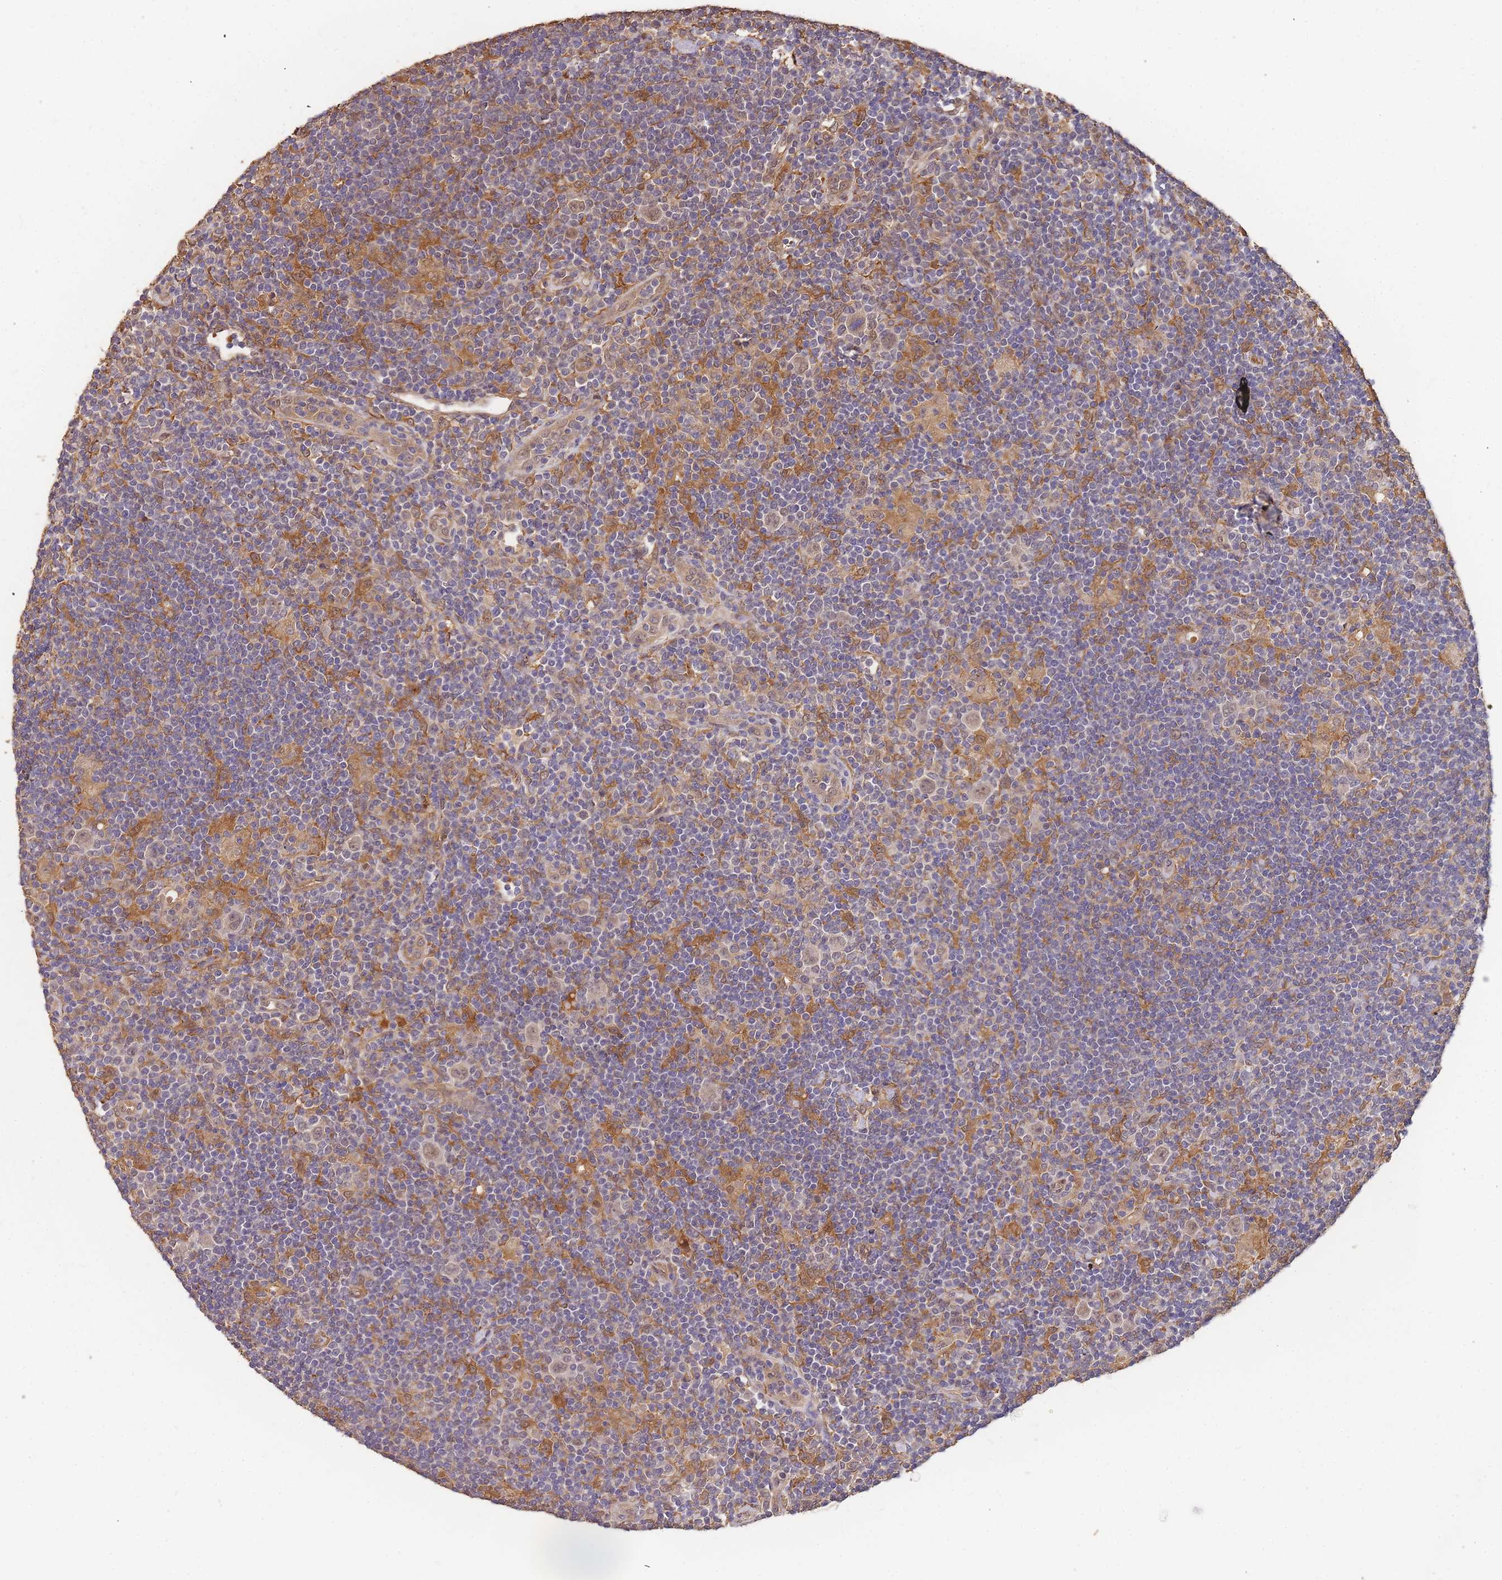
{"staining": {"intensity": "weak", "quantity": ">75%", "location": "nuclear"}, "tissue": "lymphoma", "cell_type": "Tumor cells", "image_type": "cancer", "snomed": [{"axis": "morphology", "description": "Hodgkin's disease, NOS"}, {"axis": "topography", "description": "Lymph node"}], "caption": "High-magnification brightfield microscopy of Hodgkin's disease stained with DAB (3,3'-diaminobenzidine) (brown) and counterstained with hematoxylin (blue). tumor cells exhibit weak nuclear staining is present in approximately>75% of cells.", "gene": "CDKN2AIPNL", "patient": {"sex": "female", "age": 57}}